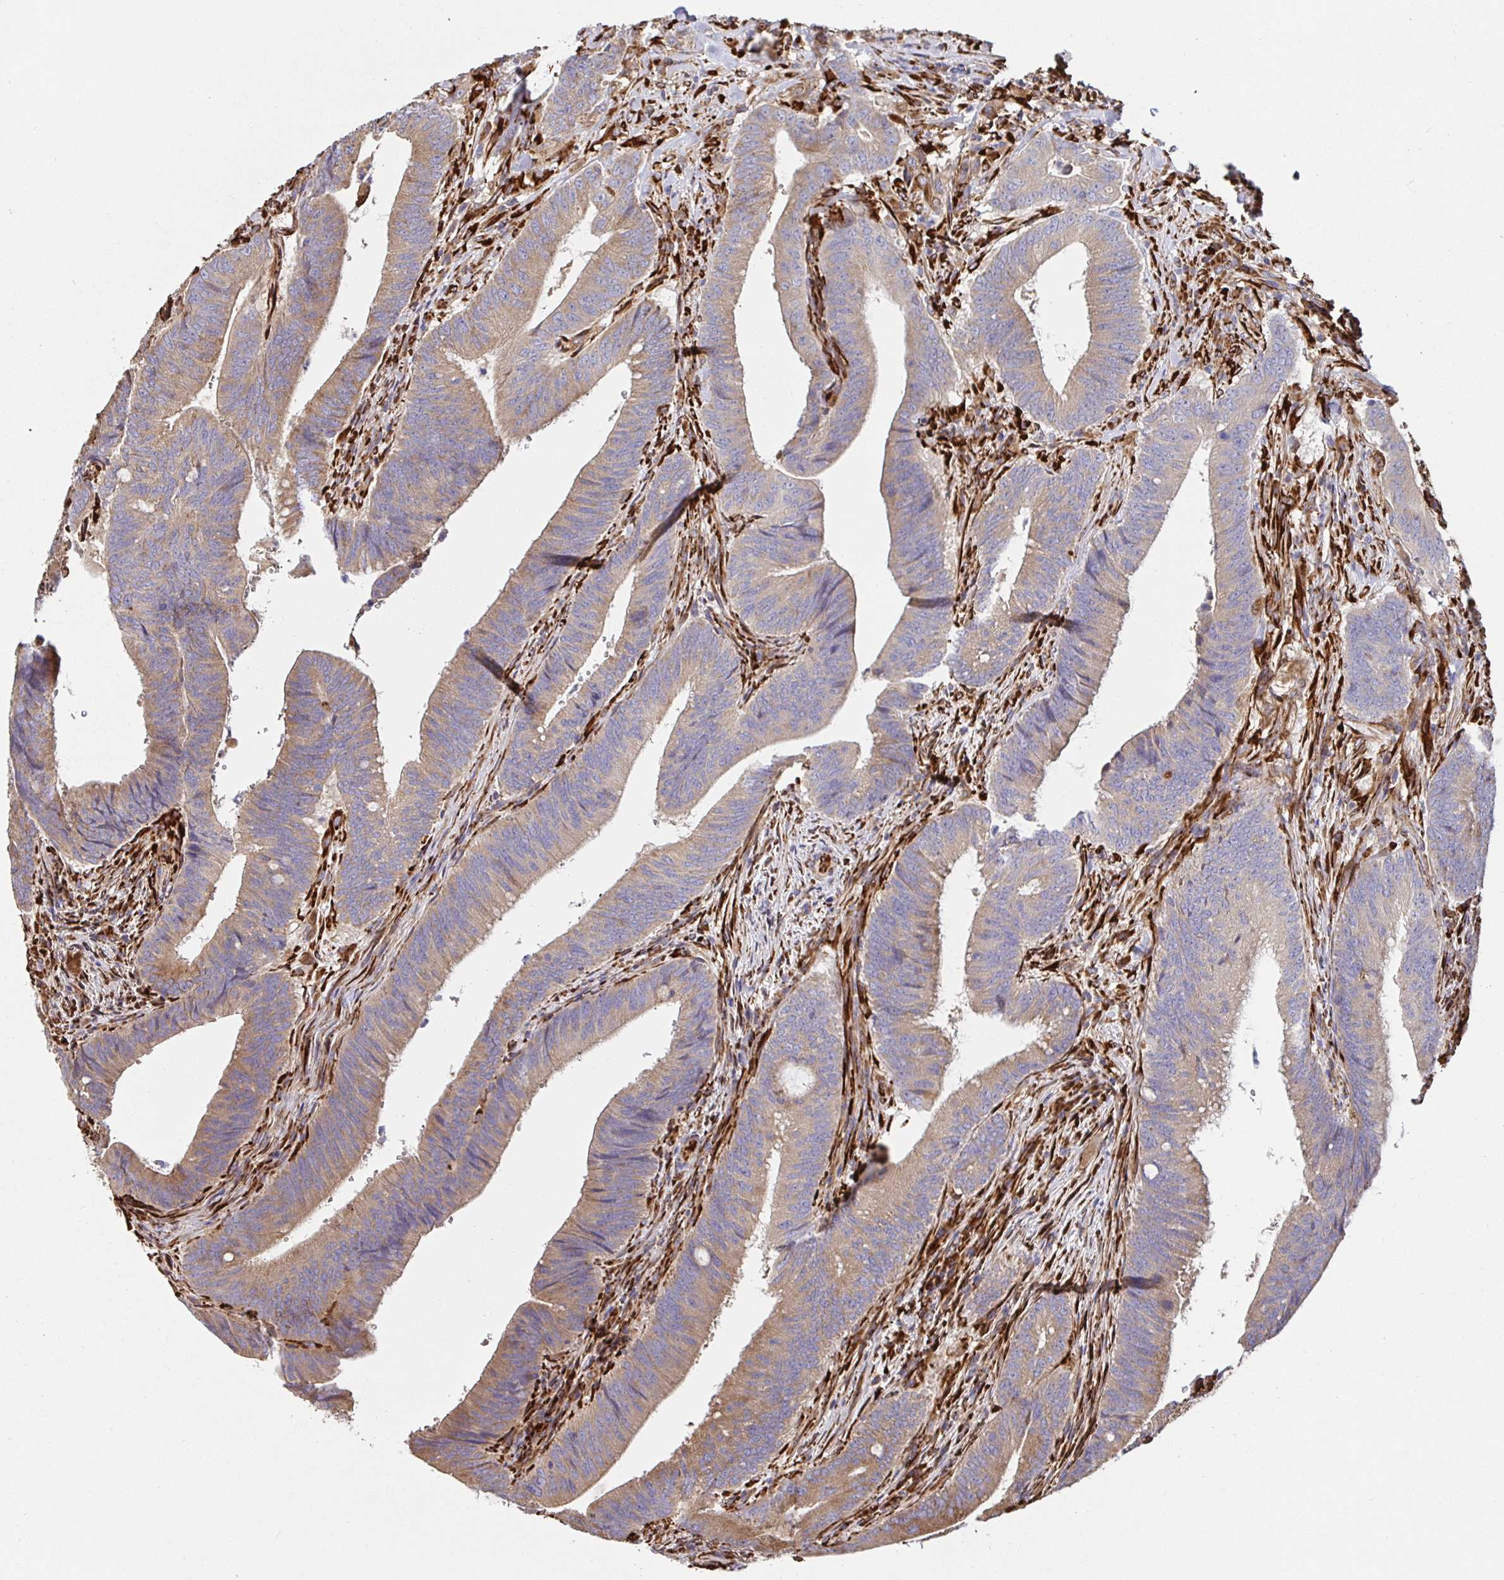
{"staining": {"intensity": "moderate", "quantity": ">75%", "location": "cytoplasmic/membranous"}, "tissue": "colorectal cancer", "cell_type": "Tumor cells", "image_type": "cancer", "snomed": [{"axis": "morphology", "description": "Adenocarcinoma, NOS"}, {"axis": "topography", "description": "Colon"}], "caption": "IHC of human adenocarcinoma (colorectal) displays medium levels of moderate cytoplasmic/membranous staining in about >75% of tumor cells. (DAB (3,3'-diaminobenzidine) IHC, brown staining for protein, blue staining for nuclei).", "gene": "MAOA", "patient": {"sex": "female", "age": 43}}